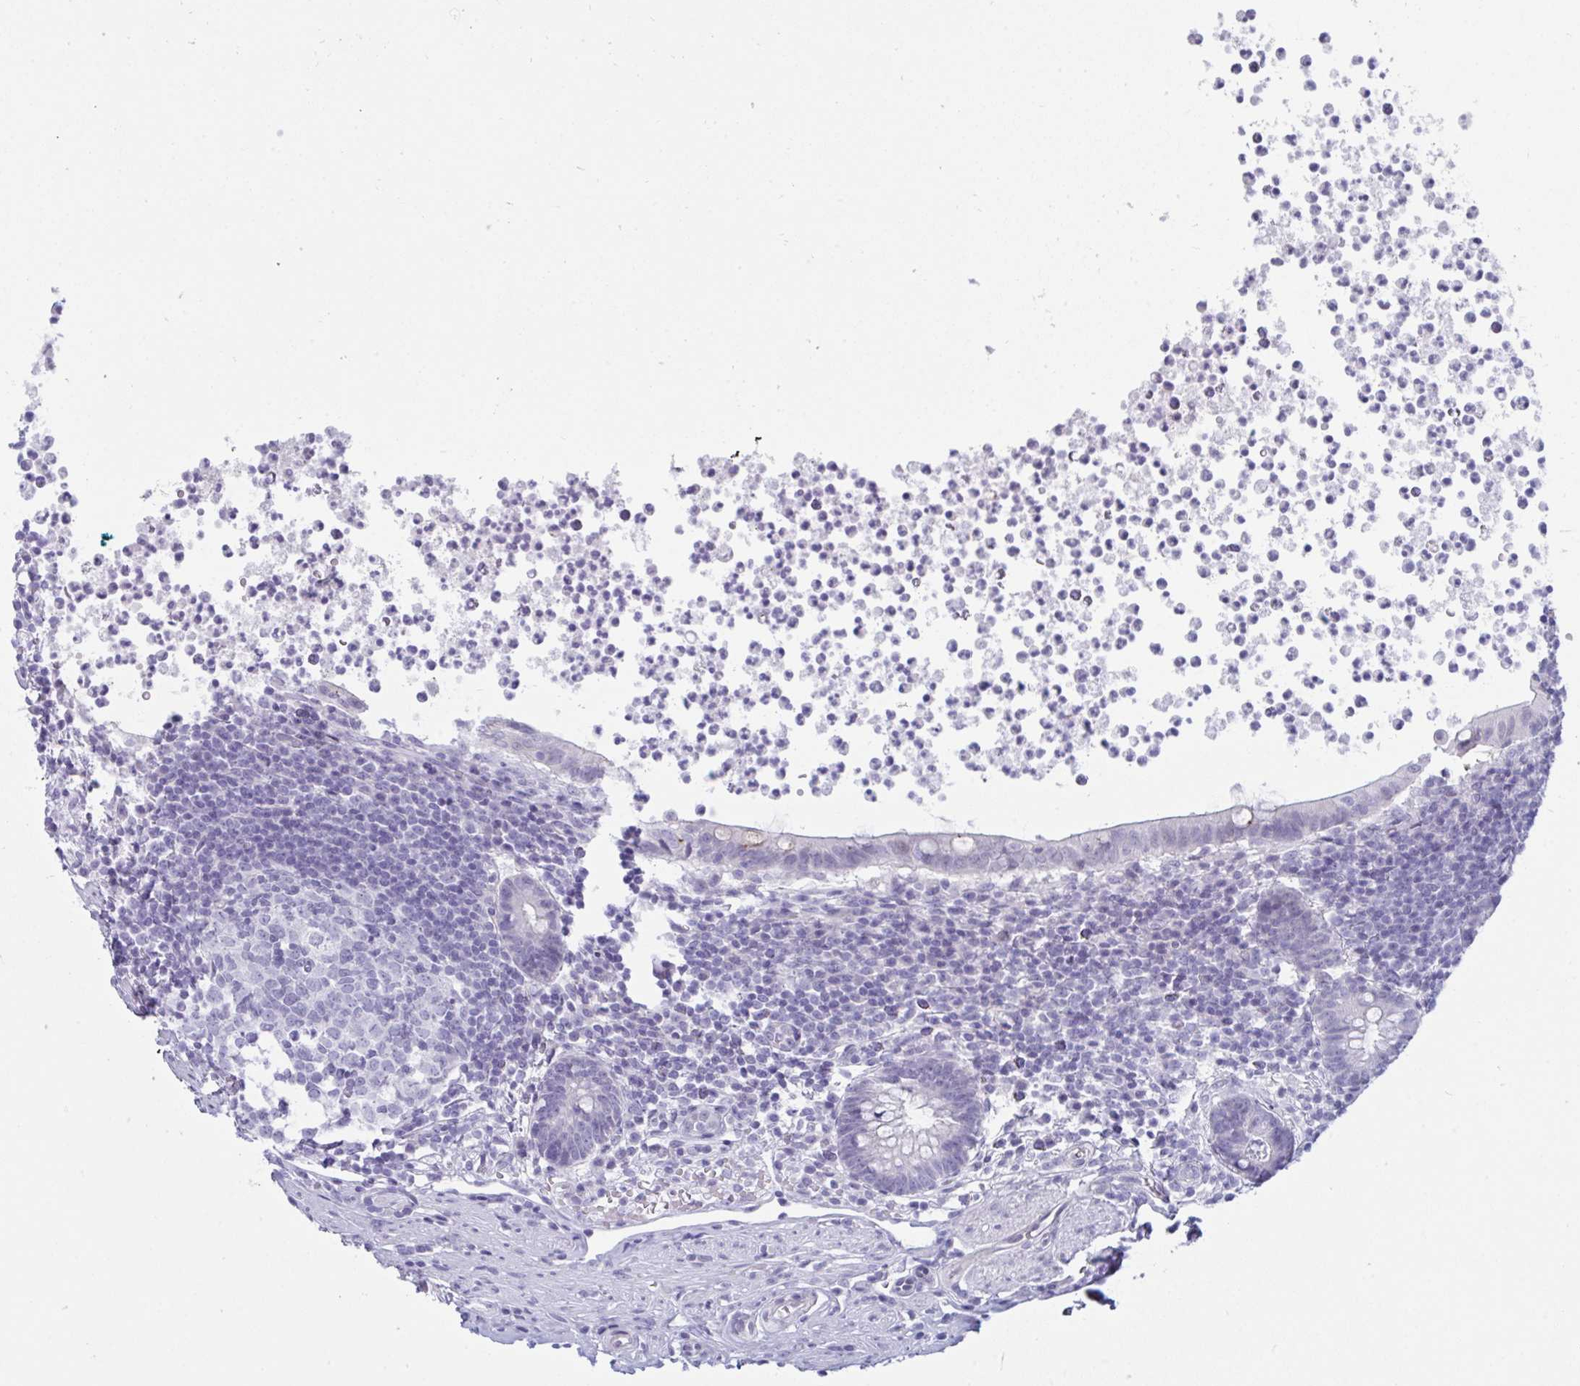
{"staining": {"intensity": "negative", "quantity": "none", "location": "none"}, "tissue": "appendix", "cell_type": "Glandular cells", "image_type": "normal", "snomed": [{"axis": "morphology", "description": "Normal tissue, NOS"}, {"axis": "topography", "description": "Appendix"}], "caption": "DAB (3,3'-diaminobenzidine) immunohistochemical staining of benign human appendix shows no significant expression in glandular cells.", "gene": "PRDM9", "patient": {"sex": "female", "age": 56}}